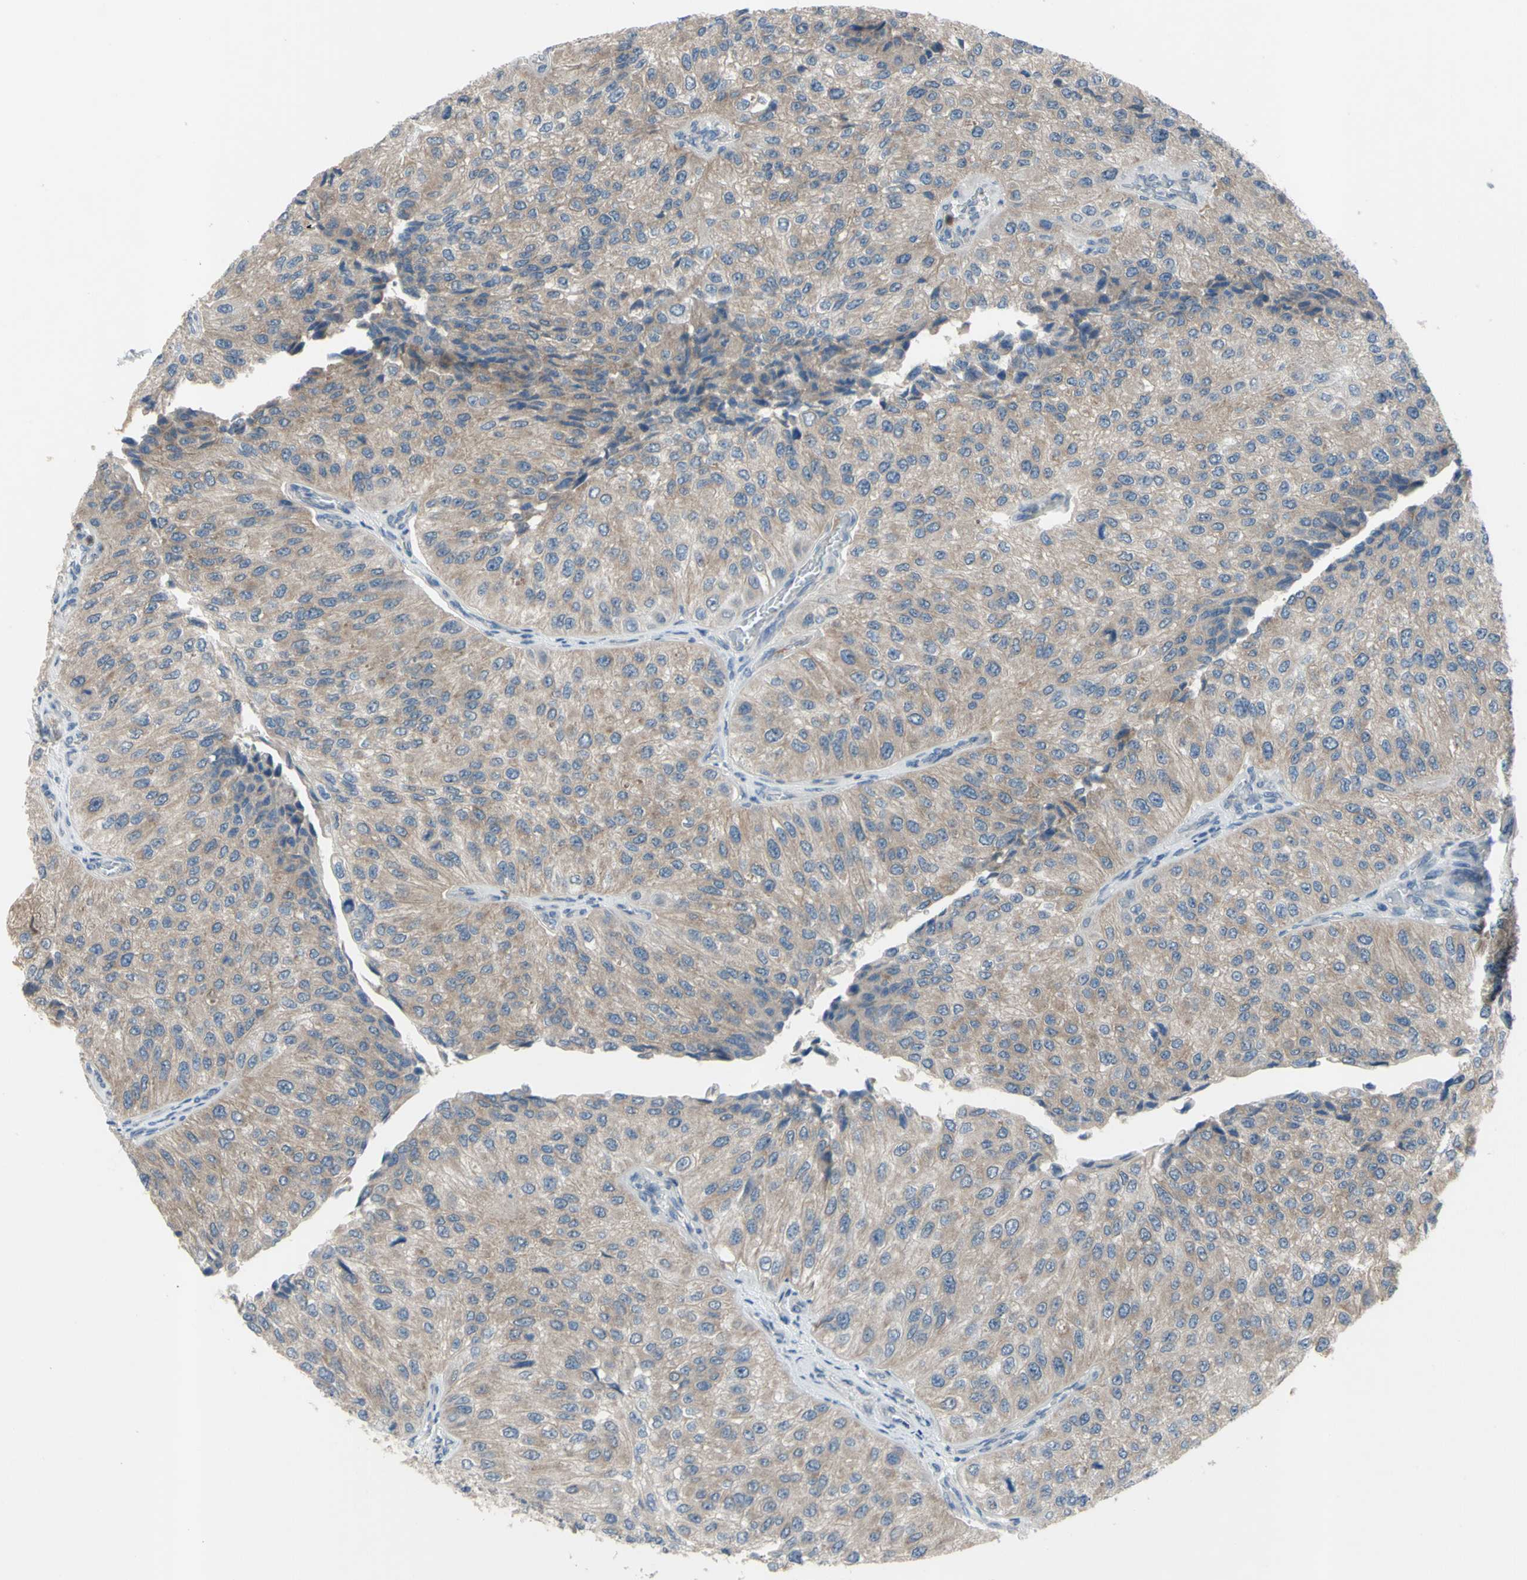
{"staining": {"intensity": "moderate", "quantity": ">75%", "location": "cytoplasmic/membranous"}, "tissue": "urothelial cancer", "cell_type": "Tumor cells", "image_type": "cancer", "snomed": [{"axis": "morphology", "description": "Urothelial carcinoma, High grade"}, {"axis": "topography", "description": "Kidney"}, {"axis": "topography", "description": "Urinary bladder"}], "caption": "About >75% of tumor cells in human urothelial cancer reveal moderate cytoplasmic/membranous protein staining as visualized by brown immunohistochemical staining.", "gene": "GRAMD2B", "patient": {"sex": "male", "age": 77}}